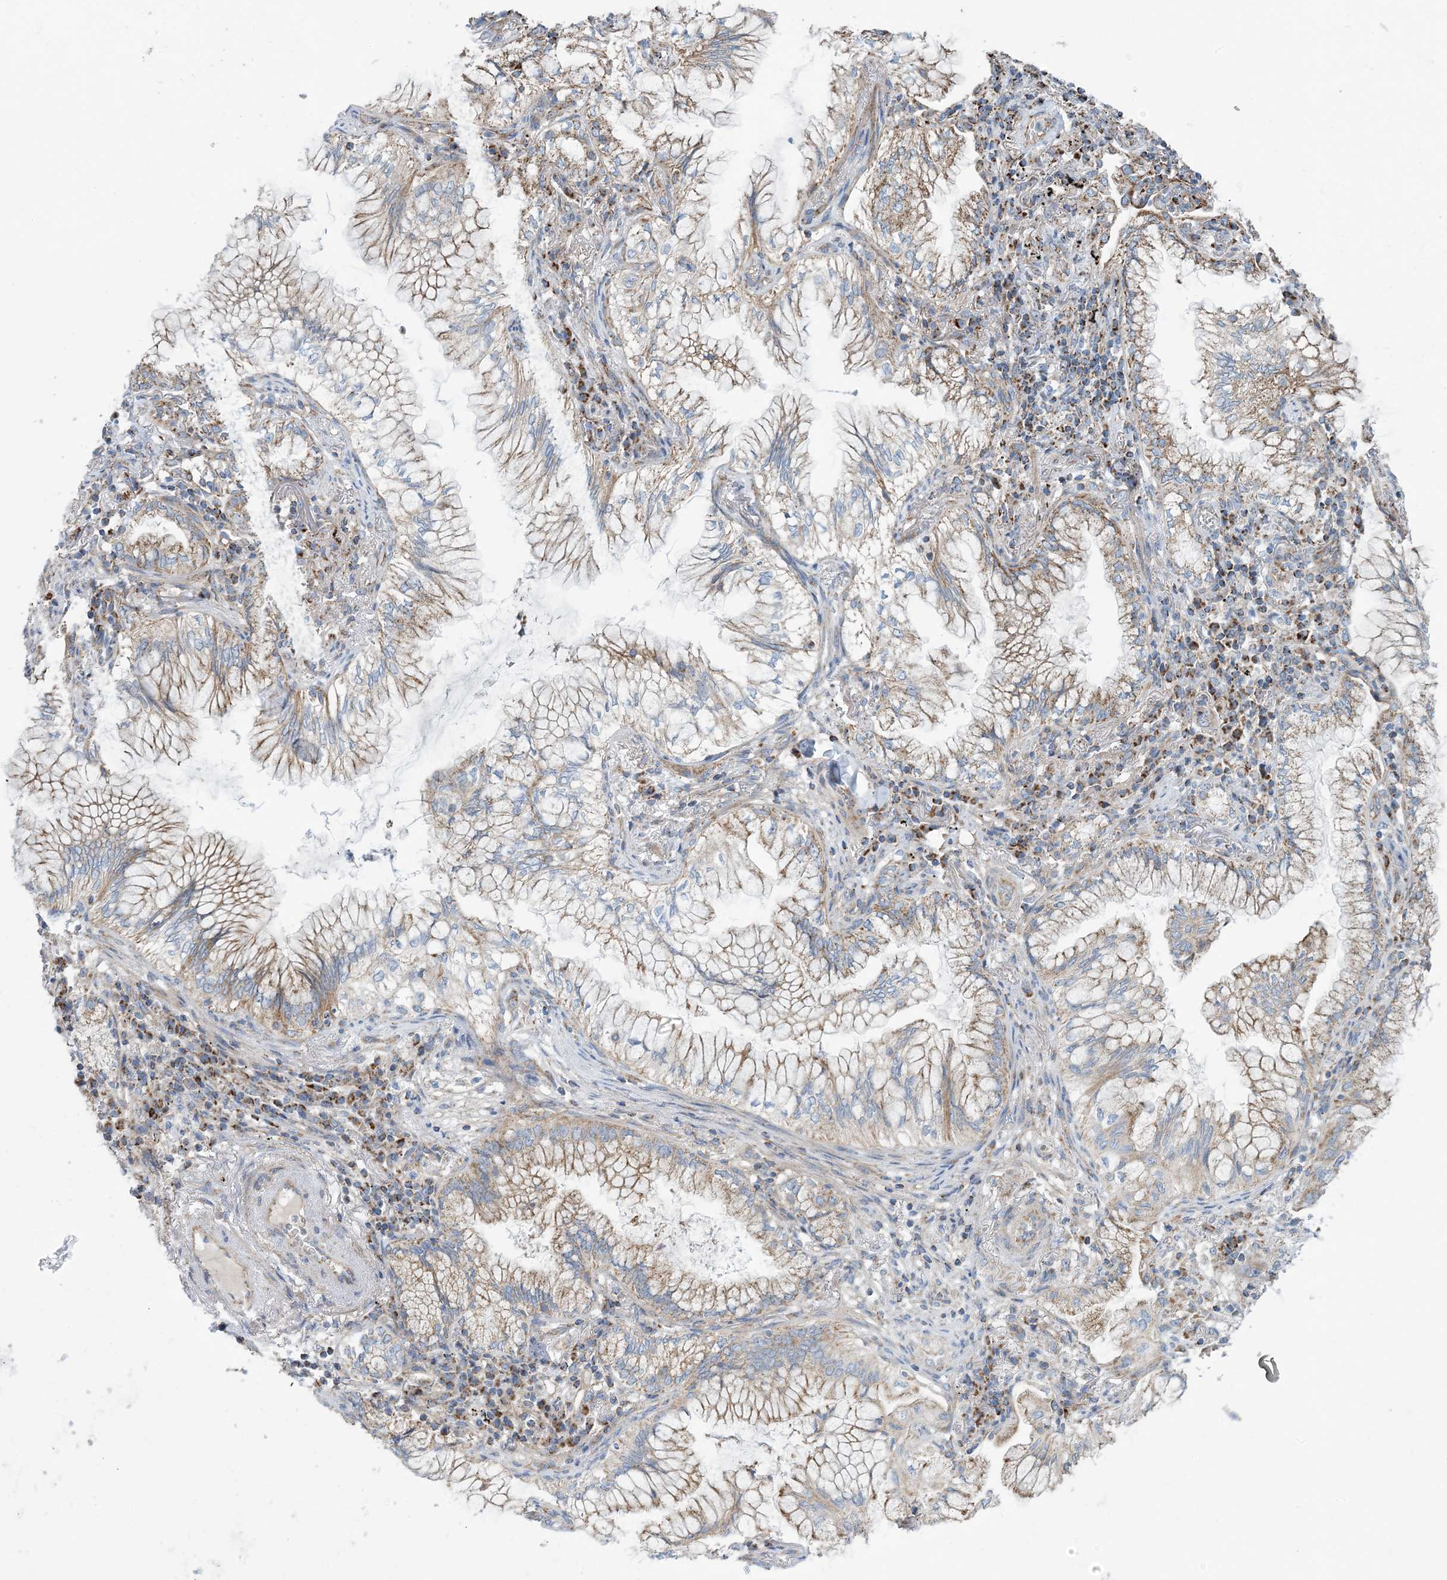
{"staining": {"intensity": "moderate", "quantity": ">75%", "location": "cytoplasmic/membranous"}, "tissue": "lung cancer", "cell_type": "Tumor cells", "image_type": "cancer", "snomed": [{"axis": "morphology", "description": "Adenocarcinoma, NOS"}, {"axis": "topography", "description": "Lung"}], "caption": "A brown stain highlights moderate cytoplasmic/membranous staining of a protein in human lung cancer (adenocarcinoma) tumor cells.", "gene": "PHOSPHO2", "patient": {"sex": "female", "age": 70}}